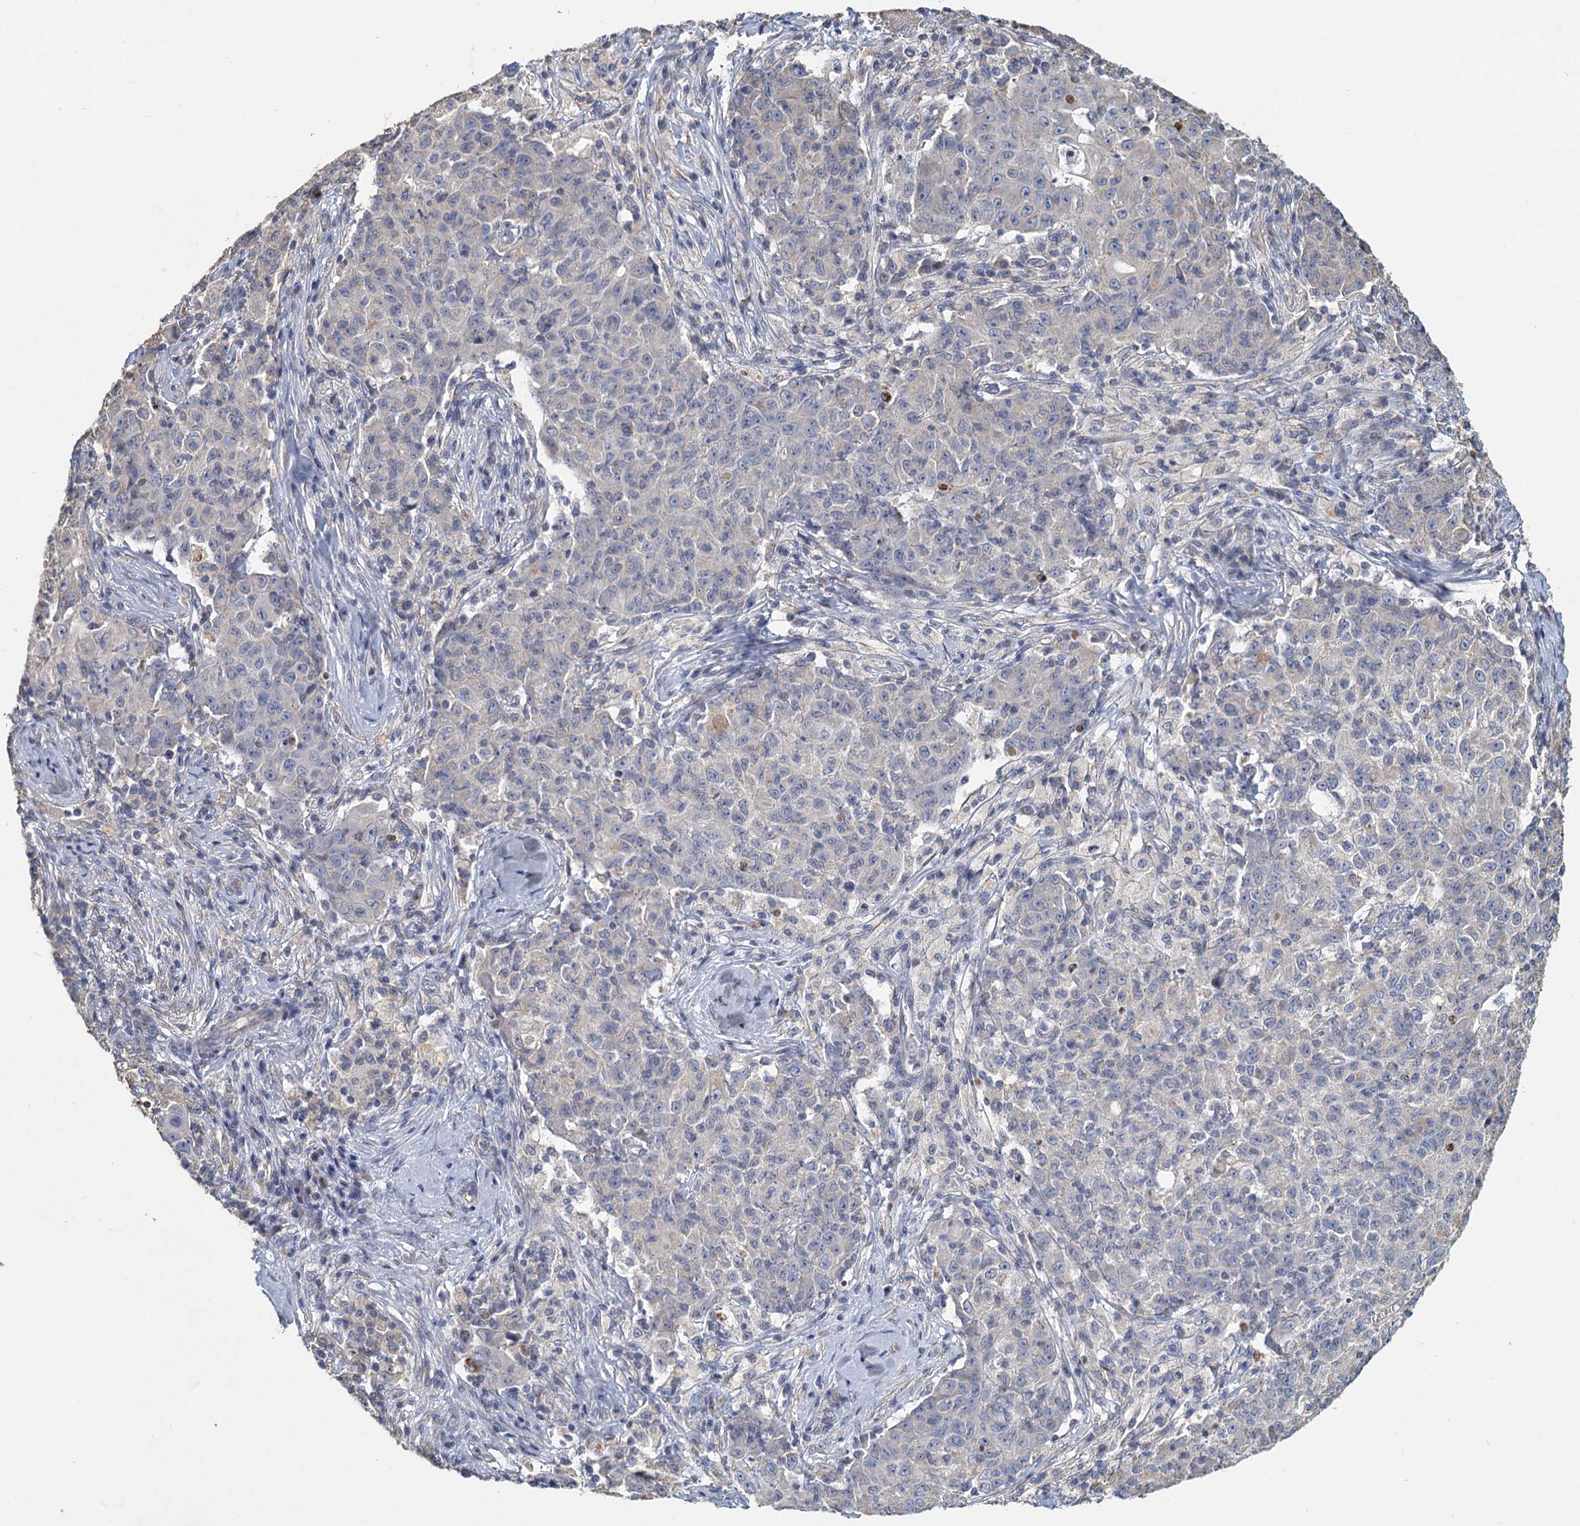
{"staining": {"intensity": "weak", "quantity": "<25%", "location": "cytoplasmic/membranous"}, "tissue": "ovarian cancer", "cell_type": "Tumor cells", "image_type": "cancer", "snomed": [{"axis": "morphology", "description": "Carcinoma, endometroid"}, {"axis": "topography", "description": "Ovary"}], "caption": "Ovarian endometroid carcinoma was stained to show a protein in brown. There is no significant positivity in tumor cells. Brightfield microscopy of IHC stained with DAB (brown) and hematoxylin (blue), captured at high magnification.", "gene": "HES2", "patient": {"sex": "female", "age": 42}}